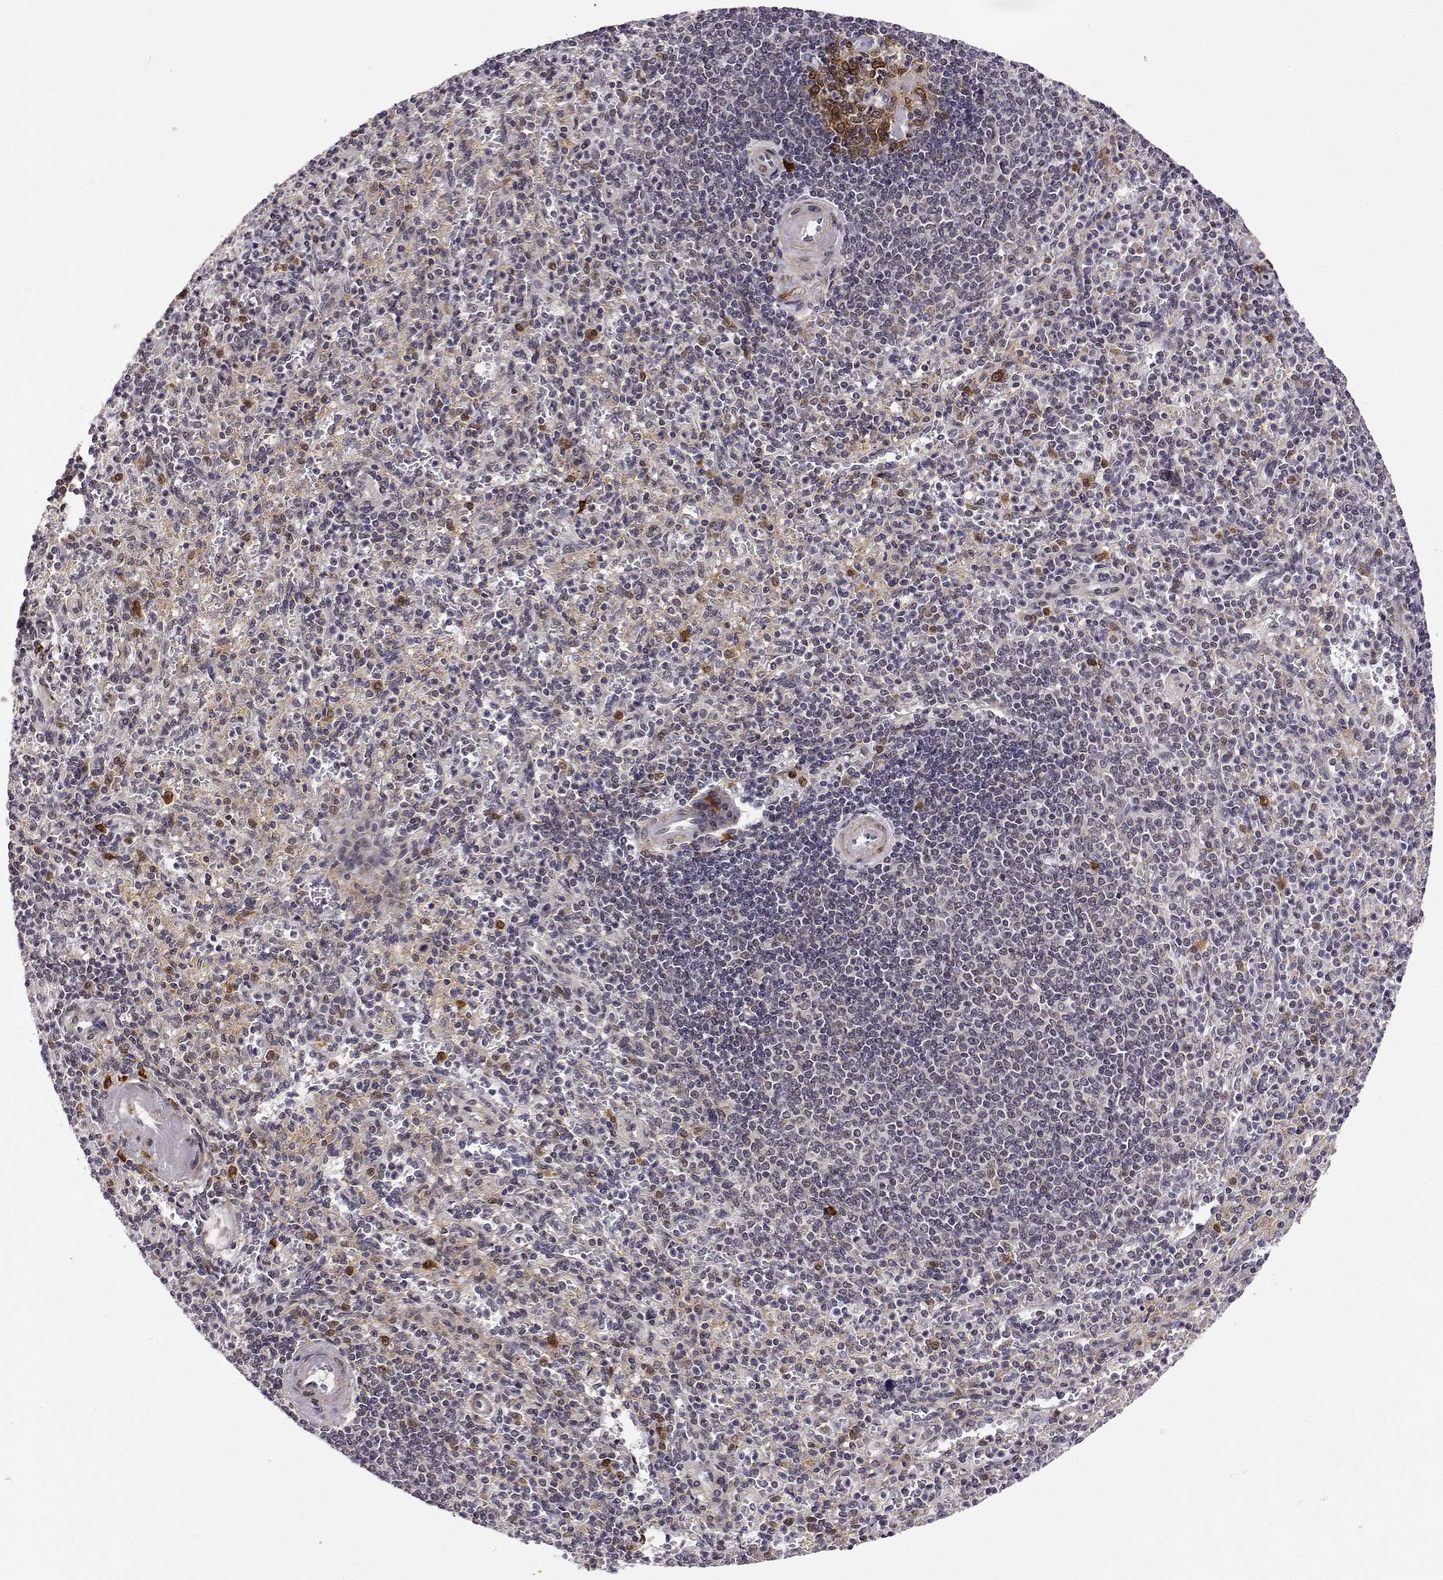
{"staining": {"intensity": "weak", "quantity": "25%-75%", "location": "cytoplasmic/membranous"}, "tissue": "spleen", "cell_type": "Cells in red pulp", "image_type": "normal", "snomed": [{"axis": "morphology", "description": "Normal tissue, NOS"}, {"axis": "topography", "description": "Spleen"}], "caption": "A high-resolution image shows IHC staining of normal spleen, which displays weak cytoplasmic/membranous positivity in about 25%-75% of cells in red pulp.", "gene": "PHGDH", "patient": {"sex": "female", "age": 74}}